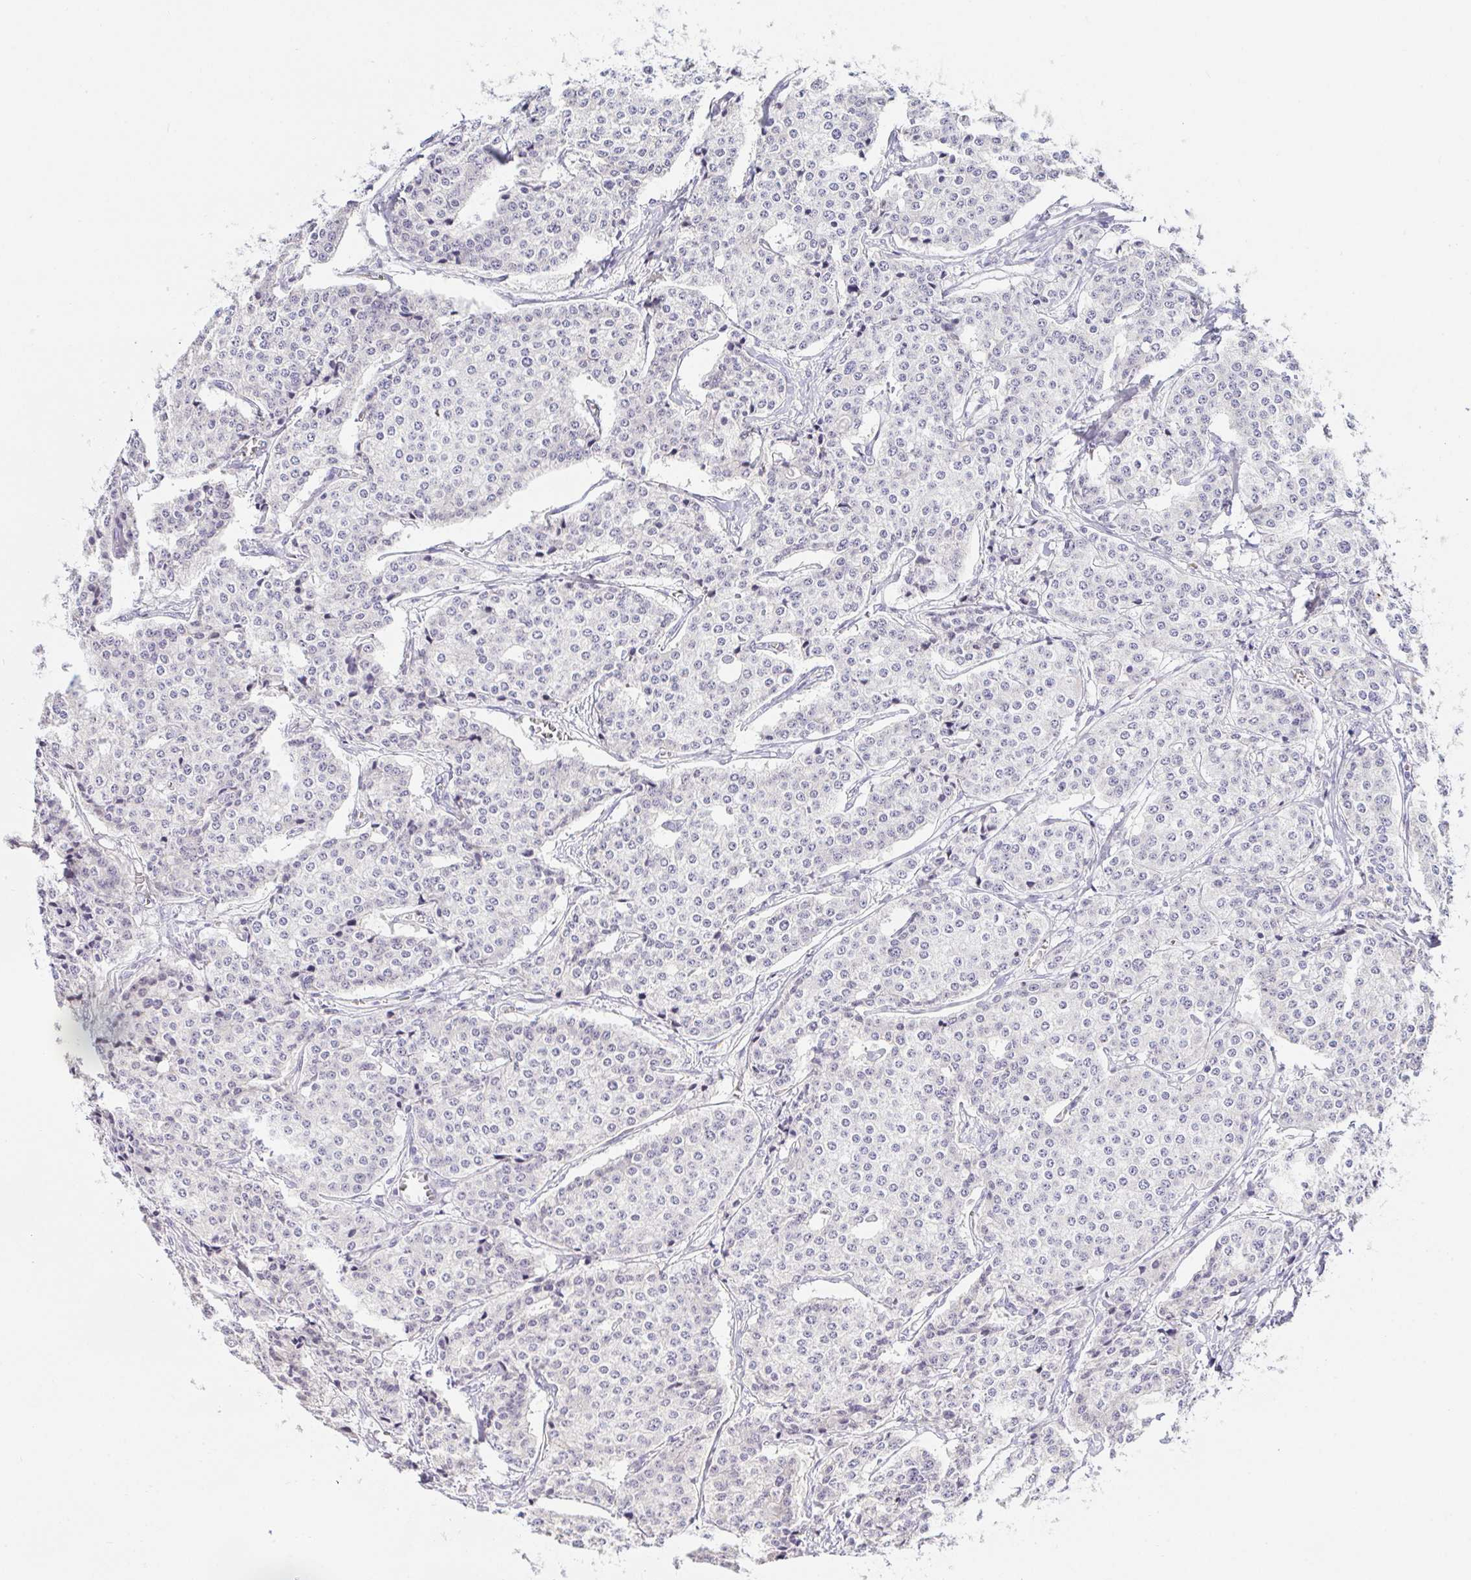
{"staining": {"intensity": "negative", "quantity": "none", "location": "none"}, "tissue": "carcinoid", "cell_type": "Tumor cells", "image_type": "cancer", "snomed": [{"axis": "morphology", "description": "Carcinoid, malignant, NOS"}, {"axis": "topography", "description": "Small intestine"}], "caption": "An image of carcinoid (malignant) stained for a protein shows no brown staining in tumor cells.", "gene": "PAX8", "patient": {"sex": "female", "age": 64}}